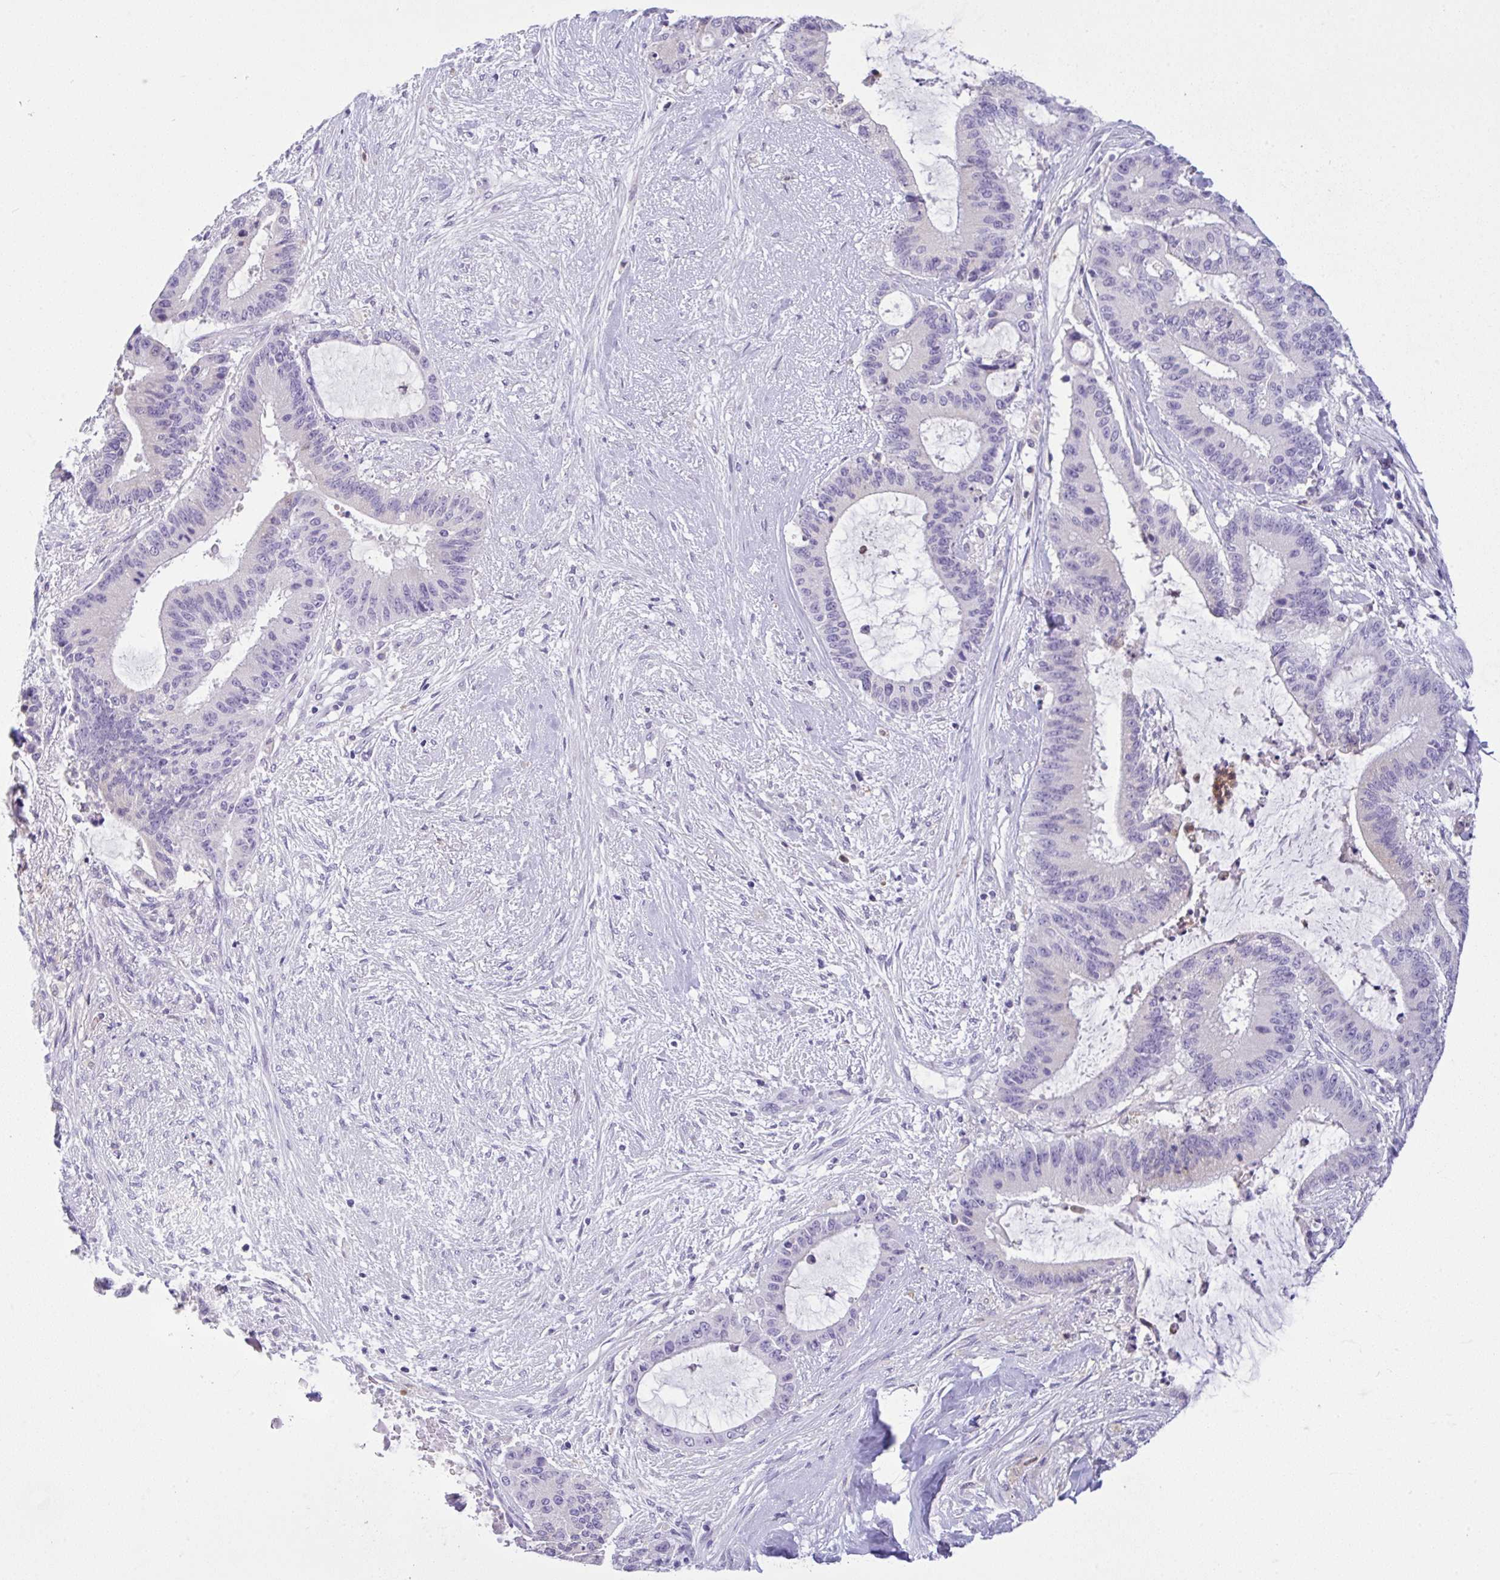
{"staining": {"intensity": "negative", "quantity": "none", "location": "none"}, "tissue": "liver cancer", "cell_type": "Tumor cells", "image_type": "cancer", "snomed": [{"axis": "morphology", "description": "Normal tissue, NOS"}, {"axis": "morphology", "description": "Cholangiocarcinoma"}, {"axis": "topography", "description": "Liver"}, {"axis": "topography", "description": "Peripheral nerve tissue"}], "caption": "Liver cancer (cholangiocarcinoma) was stained to show a protein in brown. There is no significant staining in tumor cells.", "gene": "NCF1", "patient": {"sex": "female", "age": 73}}